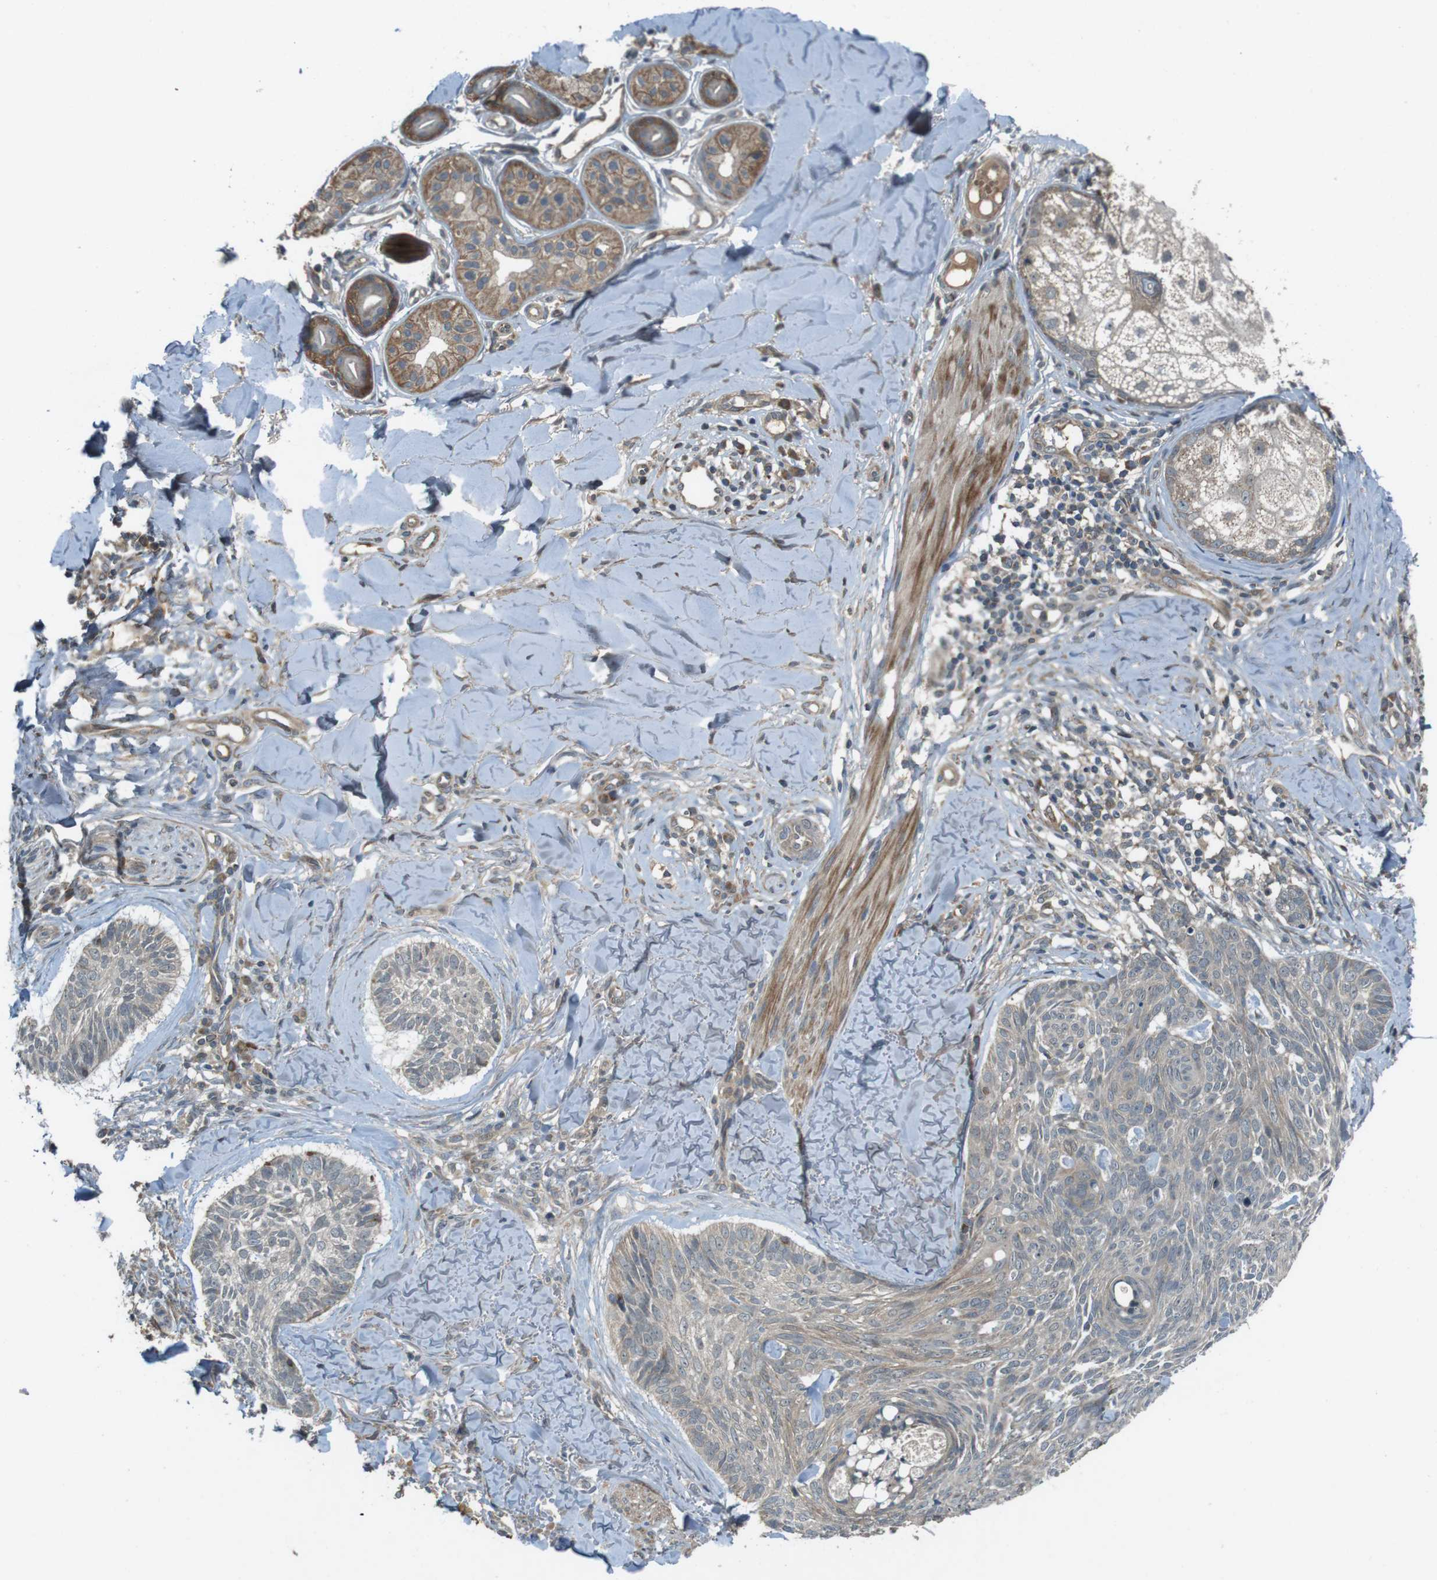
{"staining": {"intensity": "weak", "quantity": "<25%", "location": "cytoplasmic/membranous"}, "tissue": "skin cancer", "cell_type": "Tumor cells", "image_type": "cancer", "snomed": [{"axis": "morphology", "description": "Basal cell carcinoma"}, {"axis": "topography", "description": "Skin"}], "caption": "The histopathology image reveals no significant staining in tumor cells of skin cancer (basal cell carcinoma).", "gene": "IFFO2", "patient": {"sex": "male", "age": 43}}